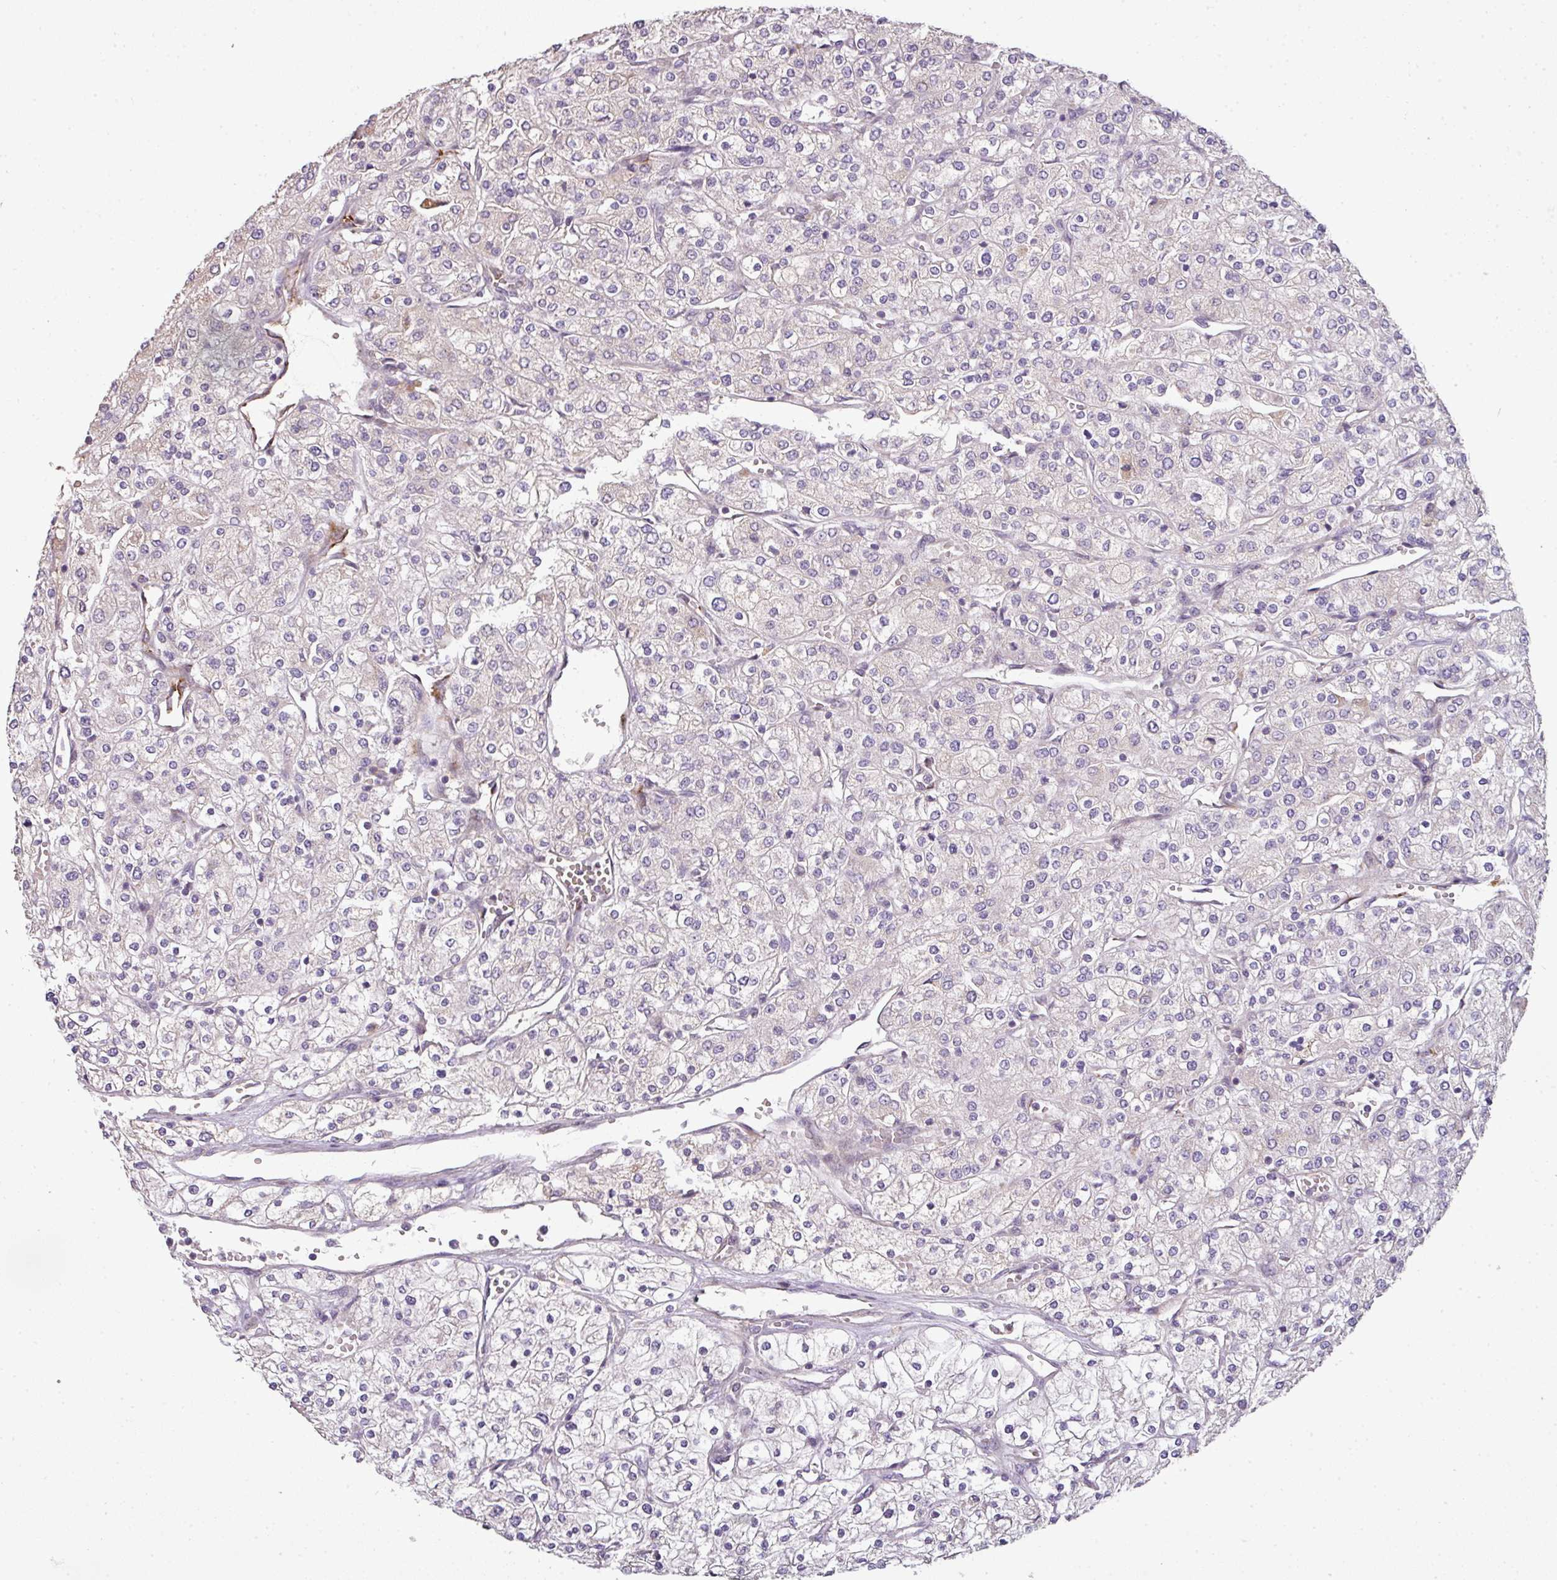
{"staining": {"intensity": "negative", "quantity": "none", "location": "none"}, "tissue": "renal cancer", "cell_type": "Tumor cells", "image_type": "cancer", "snomed": [{"axis": "morphology", "description": "Adenocarcinoma, NOS"}, {"axis": "topography", "description": "Kidney"}], "caption": "Tumor cells show no significant protein positivity in adenocarcinoma (renal).", "gene": "SPCS3", "patient": {"sex": "male", "age": 80}}